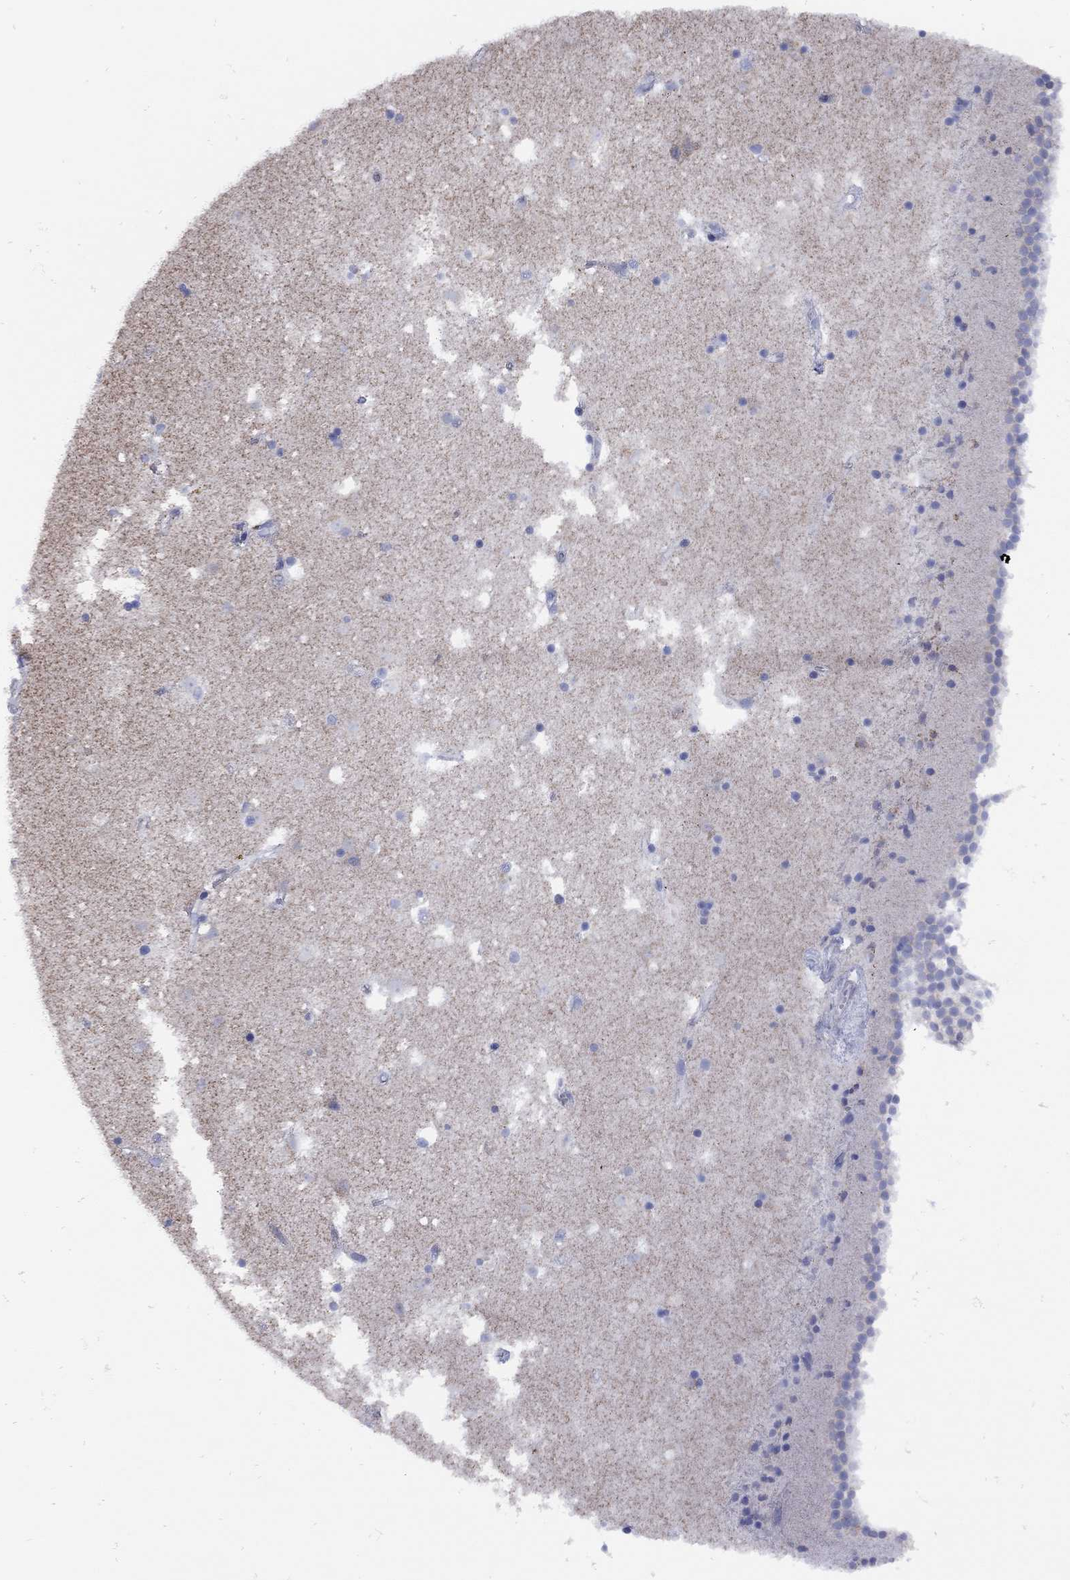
{"staining": {"intensity": "negative", "quantity": "none", "location": "none"}, "tissue": "caudate", "cell_type": "Glial cells", "image_type": "normal", "snomed": [{"axis": "morphology", "description": "Normal tissue, NOS"}, {"axis": "topography", "description": "Lateral ventricle wall"}], "caption": "This is an immunohistochemistry photomicrograph of normal caudate. There is no positivity in glial cells.", "gene": "SESTD1", "patient": {"sex": "female", "age": 71}}